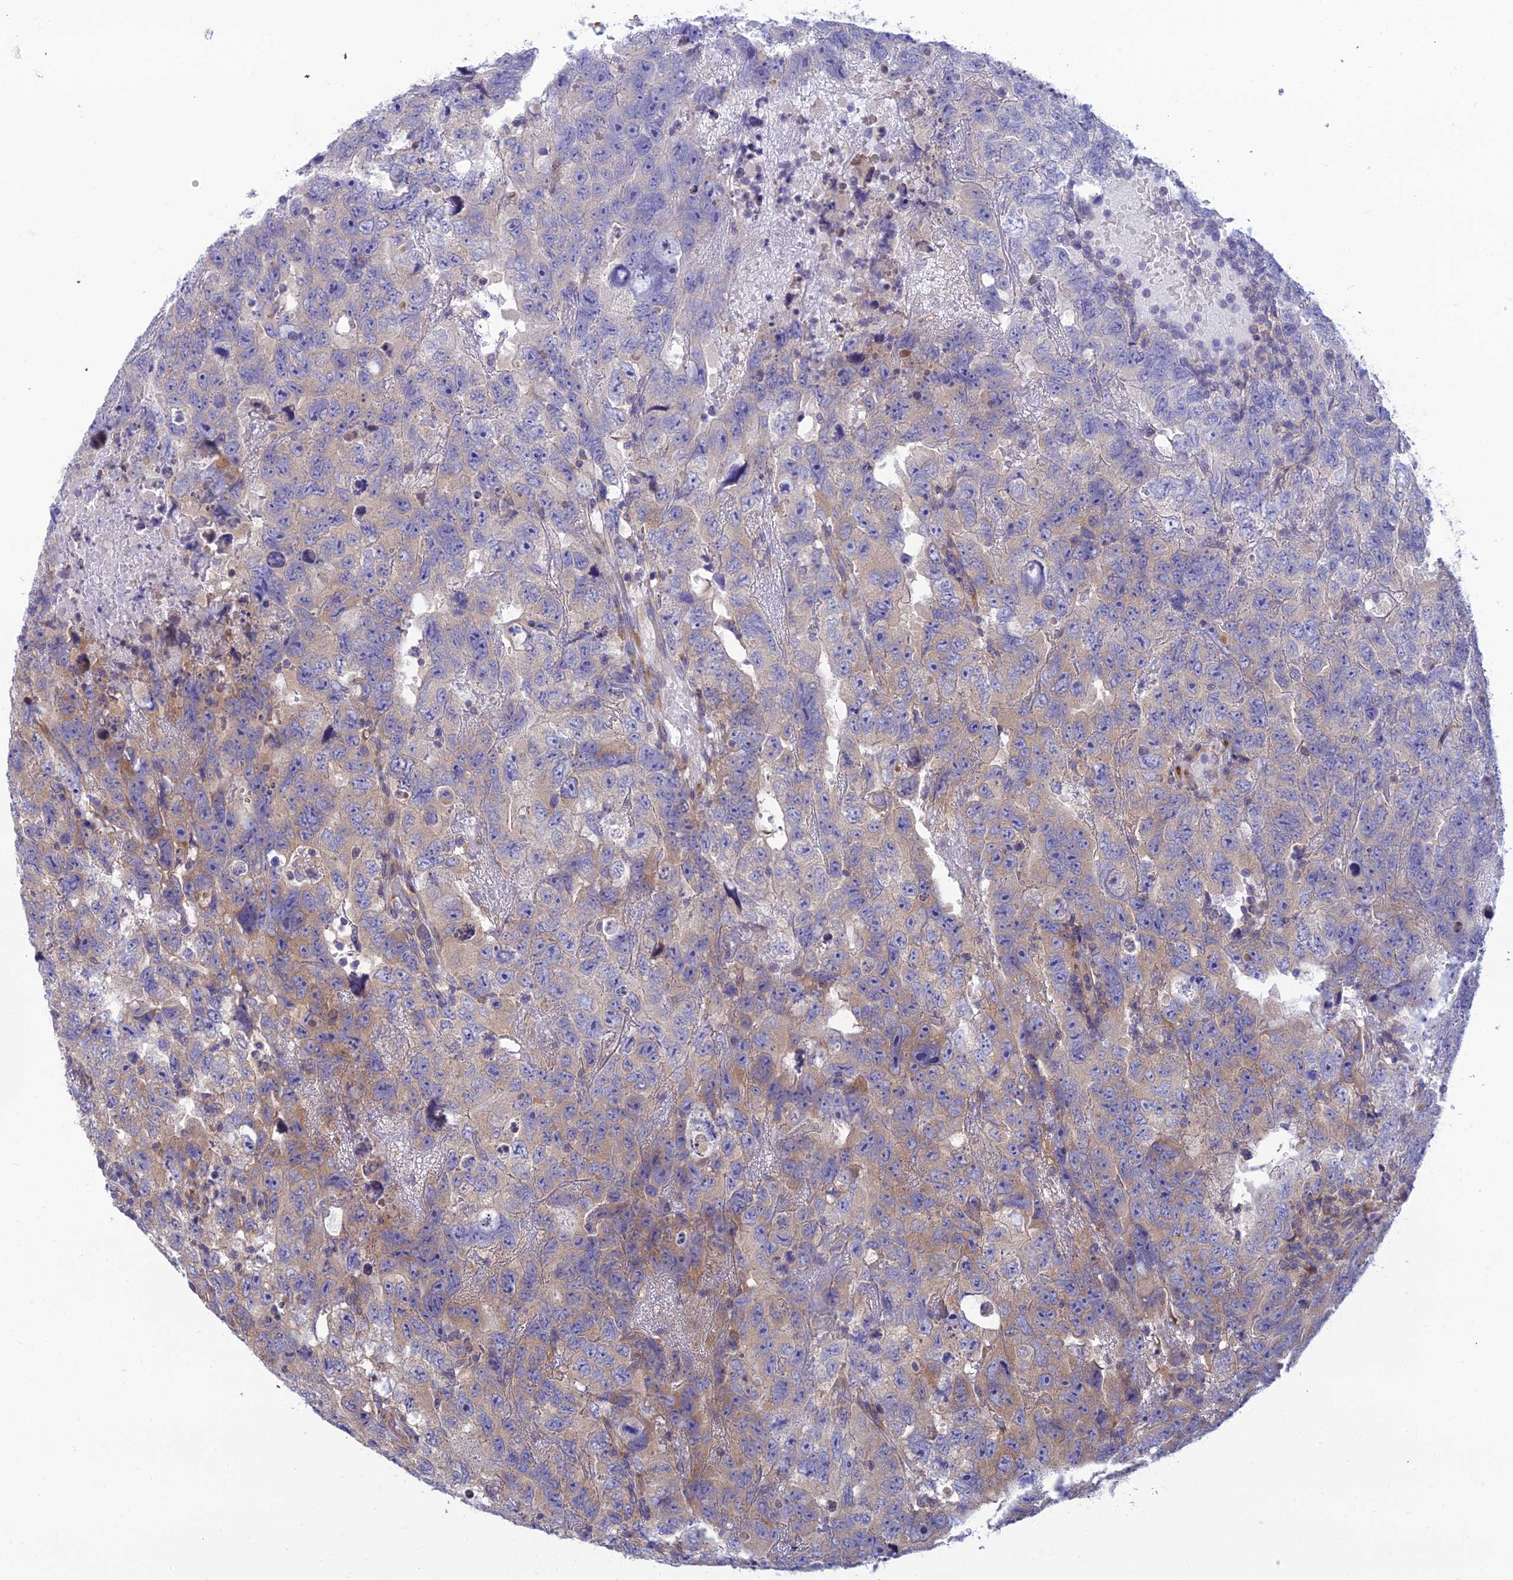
{"staining": {"intensity": "weak", "quantity": "25%-75%", "location": "cytoplasmic/membranous"}, "tissue": "testis cancer", "cell_type": "Tumor cells", "image_type": "cancer", "snomed": [{"axis": "morphology", "description": "Carcinoma, Embryonal, NOS"}, {"axis": "topography", "description": "Testis"}], "caption": "A low amount of weak cytoplasmic/membranous staining is present in approximately 25%-75% of tumor cells in testis embryonal carcinoma tissue. Immunohistochemistry (ihc) stains the protein in brown and the nuclei are stained blue.", "gene": "CLCN7", "patient": {"sex": "male", "age": 45}}